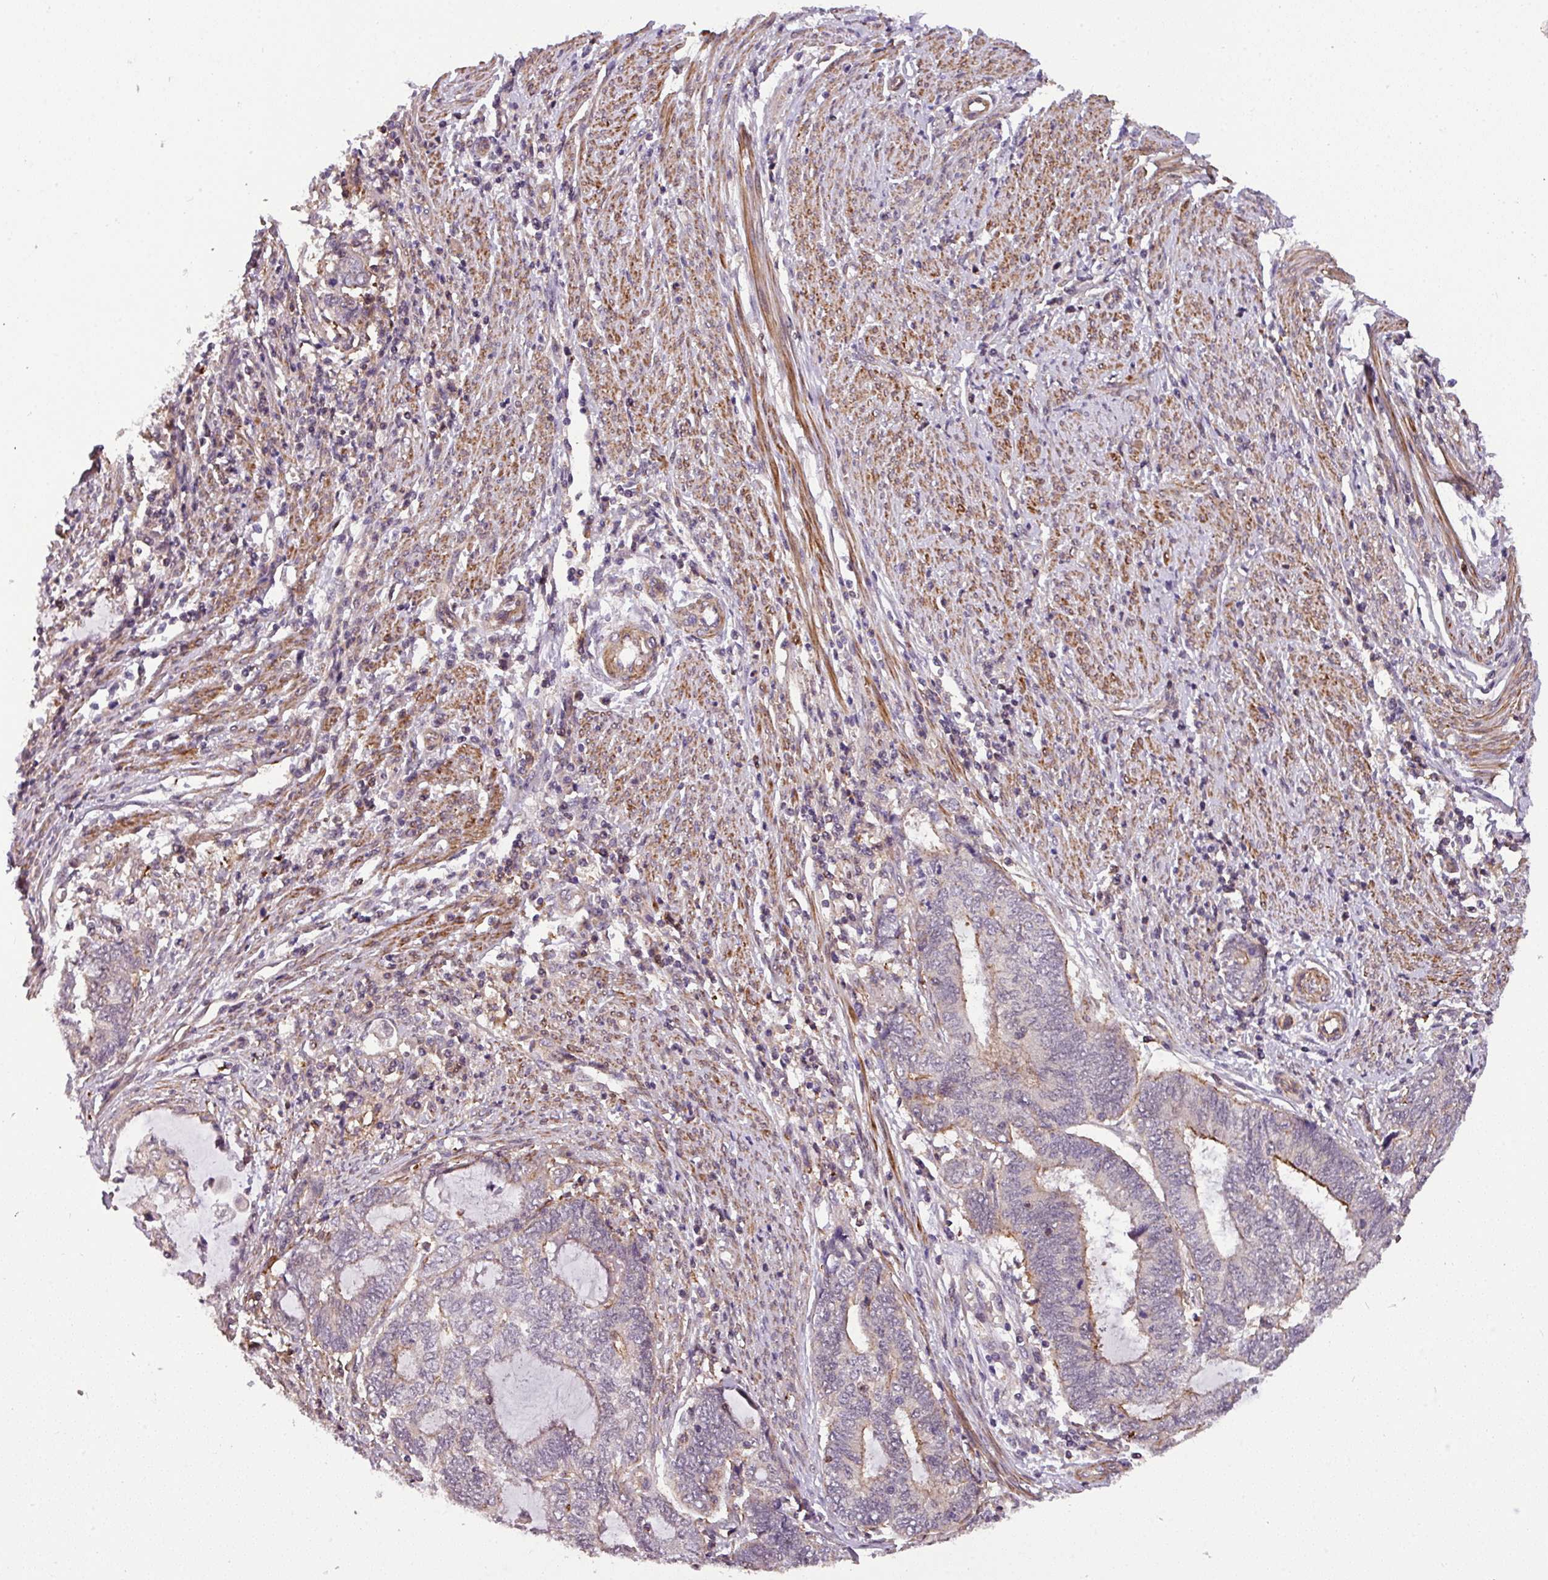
{"staining": {"intensity": "moderate", "quantity": "<25%", "location": "cytoplasmic/membranous"}, "tissue": "endometrial cancer", "cell_type": "Tumor cells", "image_type": "cancer", "snomed": [{"axis": "morphology", "description": "Adenocarcinoma, NOS"}, {"axis": "topography", "description": "Uterus"}, {"axis": "topography", "description": "Endometrium"}], "caption": "Endometrial cancer stained with a protein marker exhibits moderate staining in tumor cells.", "gene": "CASS4", "patient": {"sex": "female", "age": 70}}